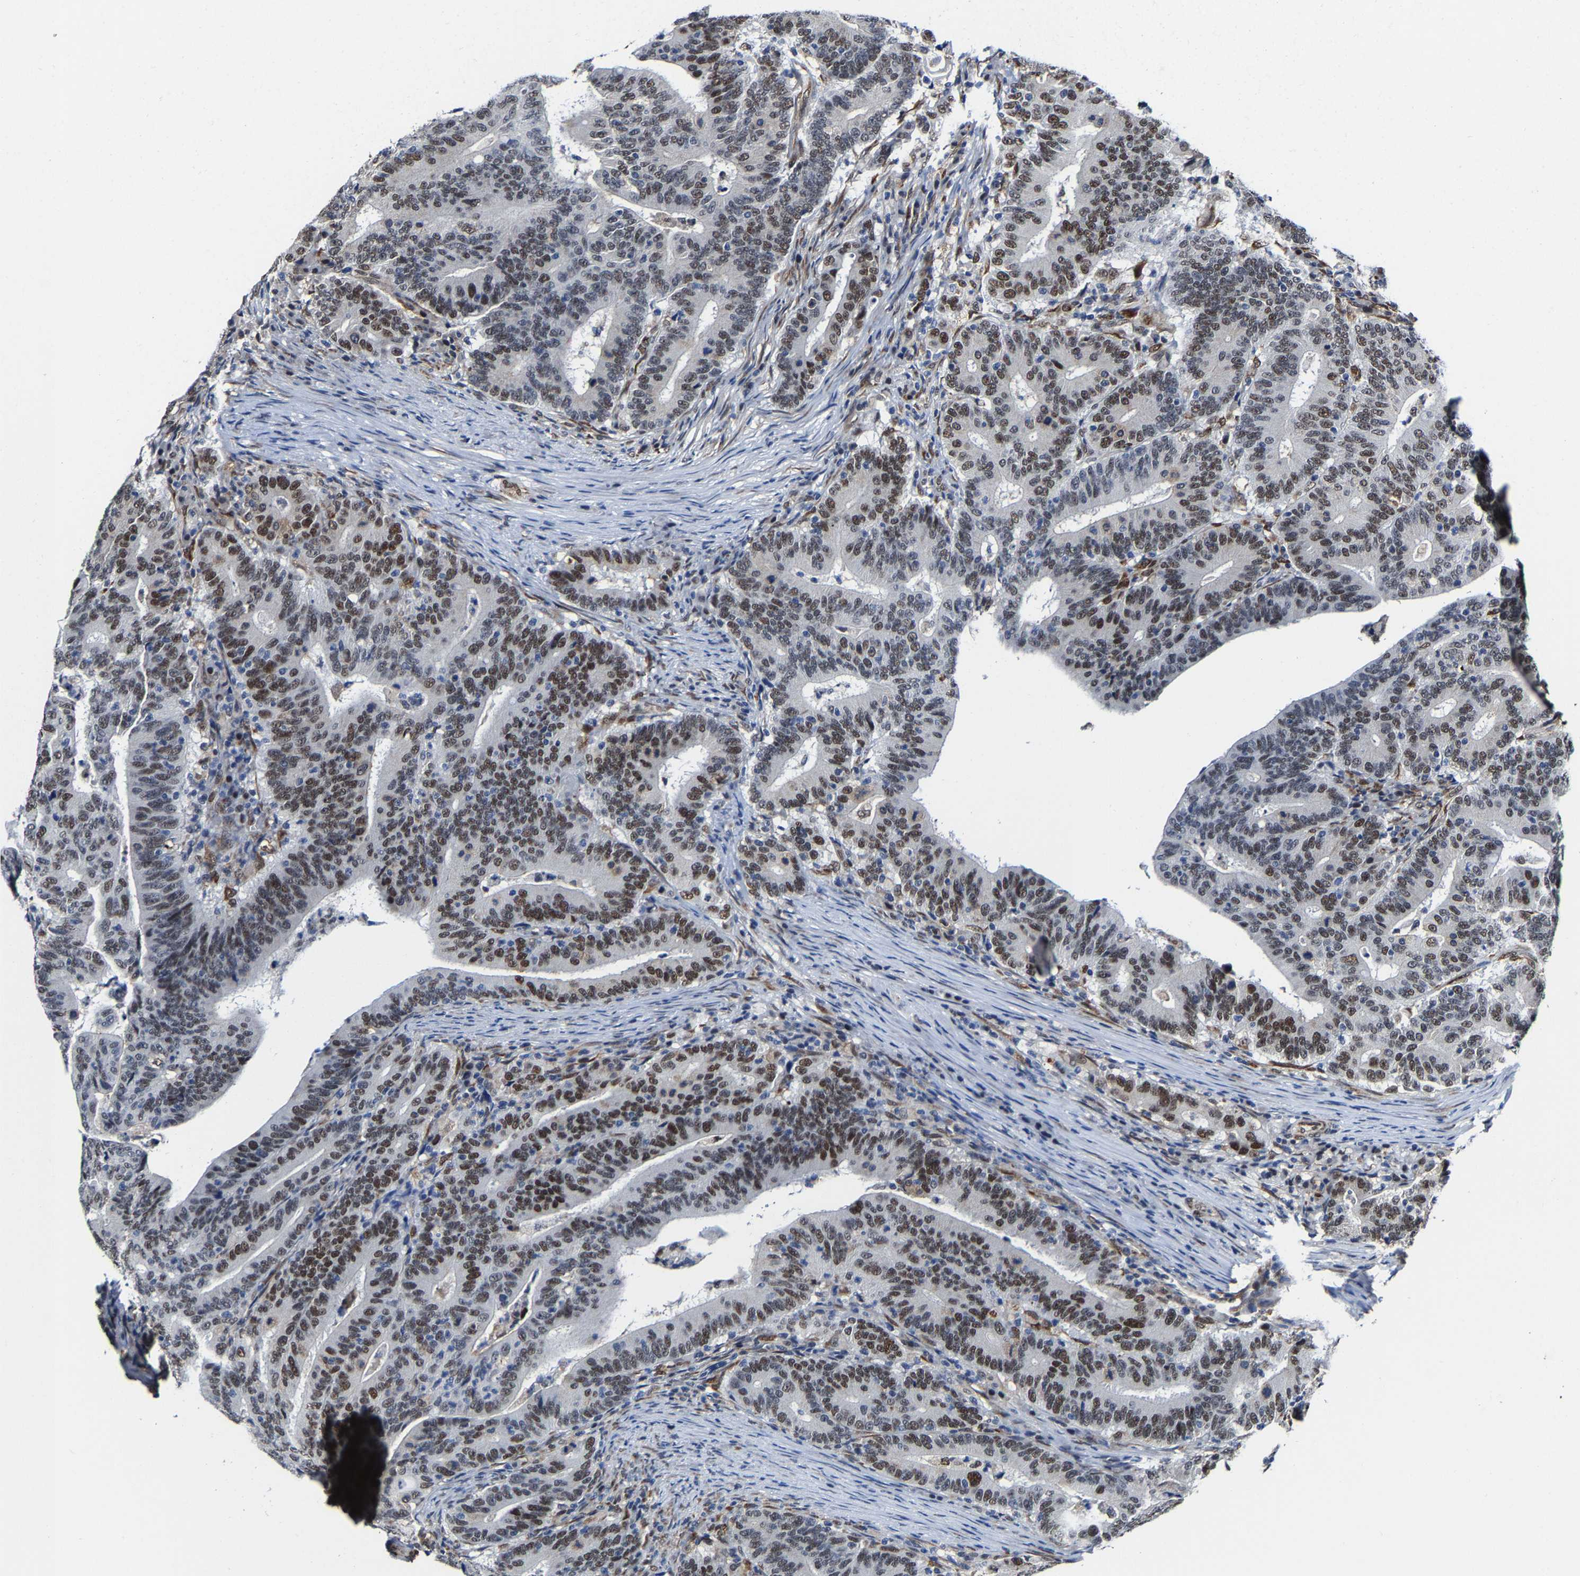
{"staining": {"intensity": "moderate", "quantity": ">75%", "location": "nuclear"}, "tissue": "colorectal cancer", "cell_type": "Tumor cells", "image_type": "cancer", "snomed": [{"axis": "morphology", "description": "Adenocarcinoma, NOS"}, {"axis": "topography", "description": "Colon"}], "caption": "IHC staining of colorectal adenocarcinoma, which shows medium levels of moderate nuclear positivity in approximately >75% of tumor cells indicating moderate nuclear protein expression. The staining was performed using DAB (brown) for protein detection and nuclei were counterstained in hematoxylin (blue).", "gene": "METTL1", "patient": {"sex": "female", "age": 66}}